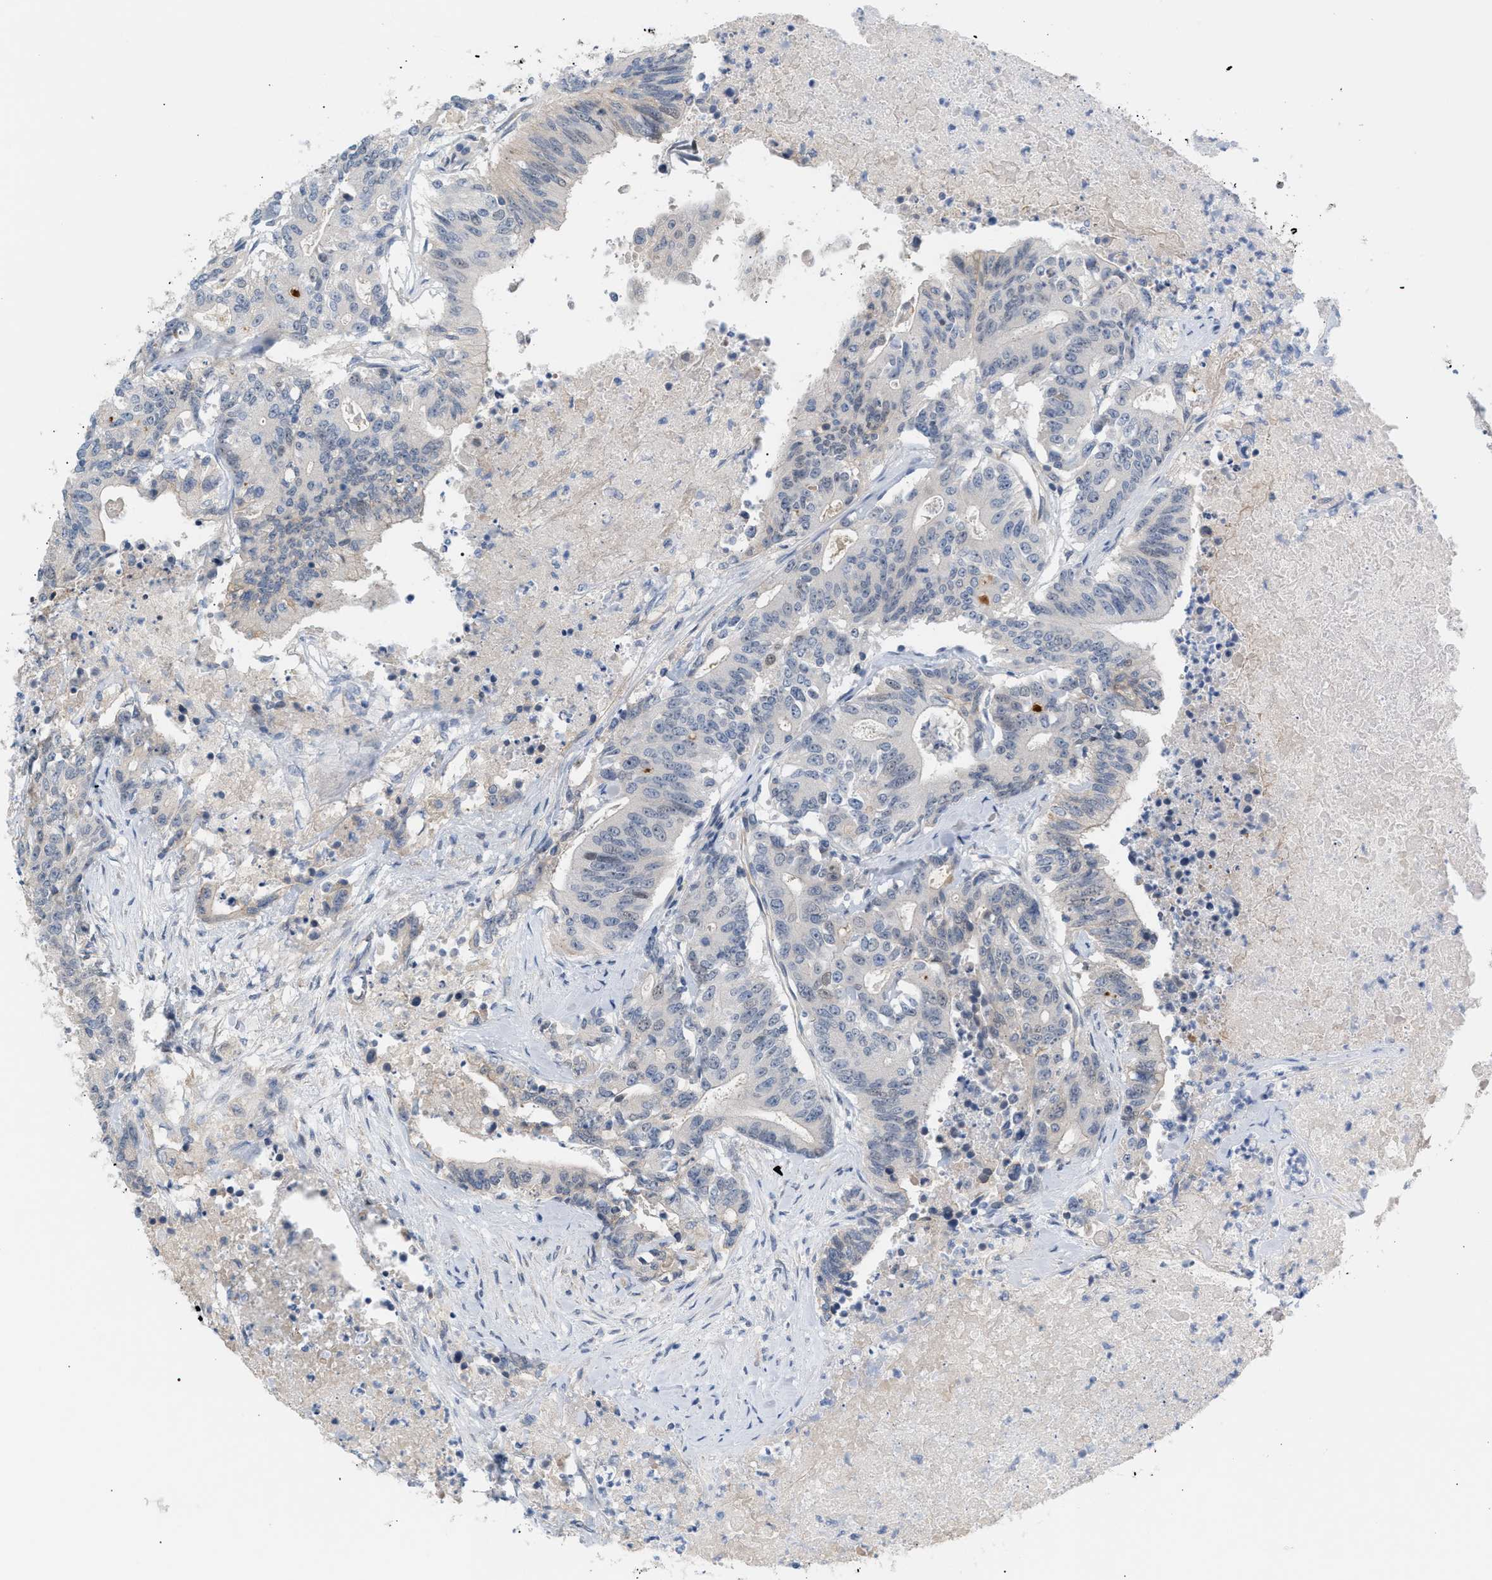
{"staining": {"intensity": "negative", "quantity": "none", "location": "none"}, "tissue": "colorectal cancer", "cell_type": "Tumor cells", "image_type": "cancer", "snomed": [{"axis": "morphology", "description": "Adenocarcinoma, NOS"}, {"axis": "topography", "description": "Colon"}], "caption": "Colorectal cancer (adenocarcinoma) stained for a protein using IHC displays no expression tumor cells.", "gene": "LRCH1", "patient": {"sex": "female", "age": 77}}